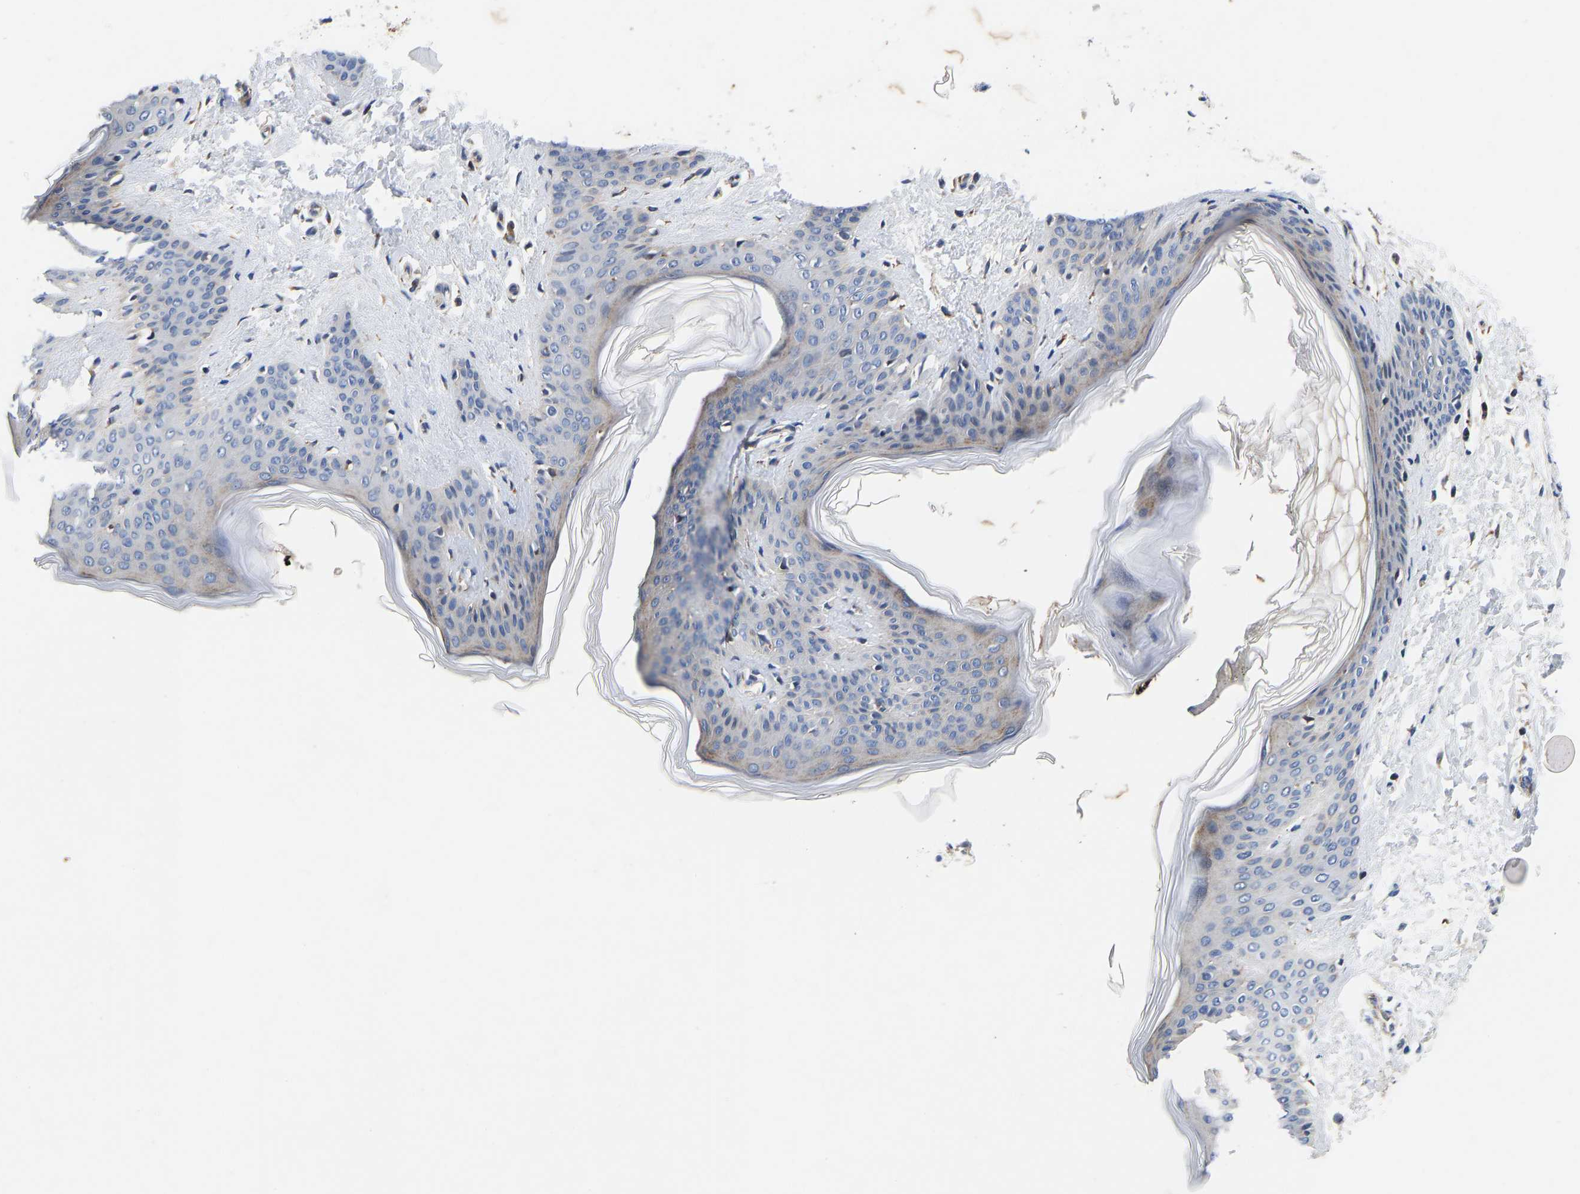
{"staining": {"intensity": "weak", "quantity": ">75%", "location": "cytoplasmic/membranous"}, "tissue": "skin", "cell_type": "Fibroblasts", "image_type": "normal", "snomed": [{"axis": "morphology", "description": "Normal tissue, NOS"}, {"axis": "topography", "description": "Skin"}], "caption": "A low amount of weak cytoplasmic/membranous positivity is seen in approximately >75% of fibroblasts in normal skin. (IHC, brightfield microscopy, high magnification).", "gene": "FRRS1", "patient": {"sex": "female", "age": 17}}